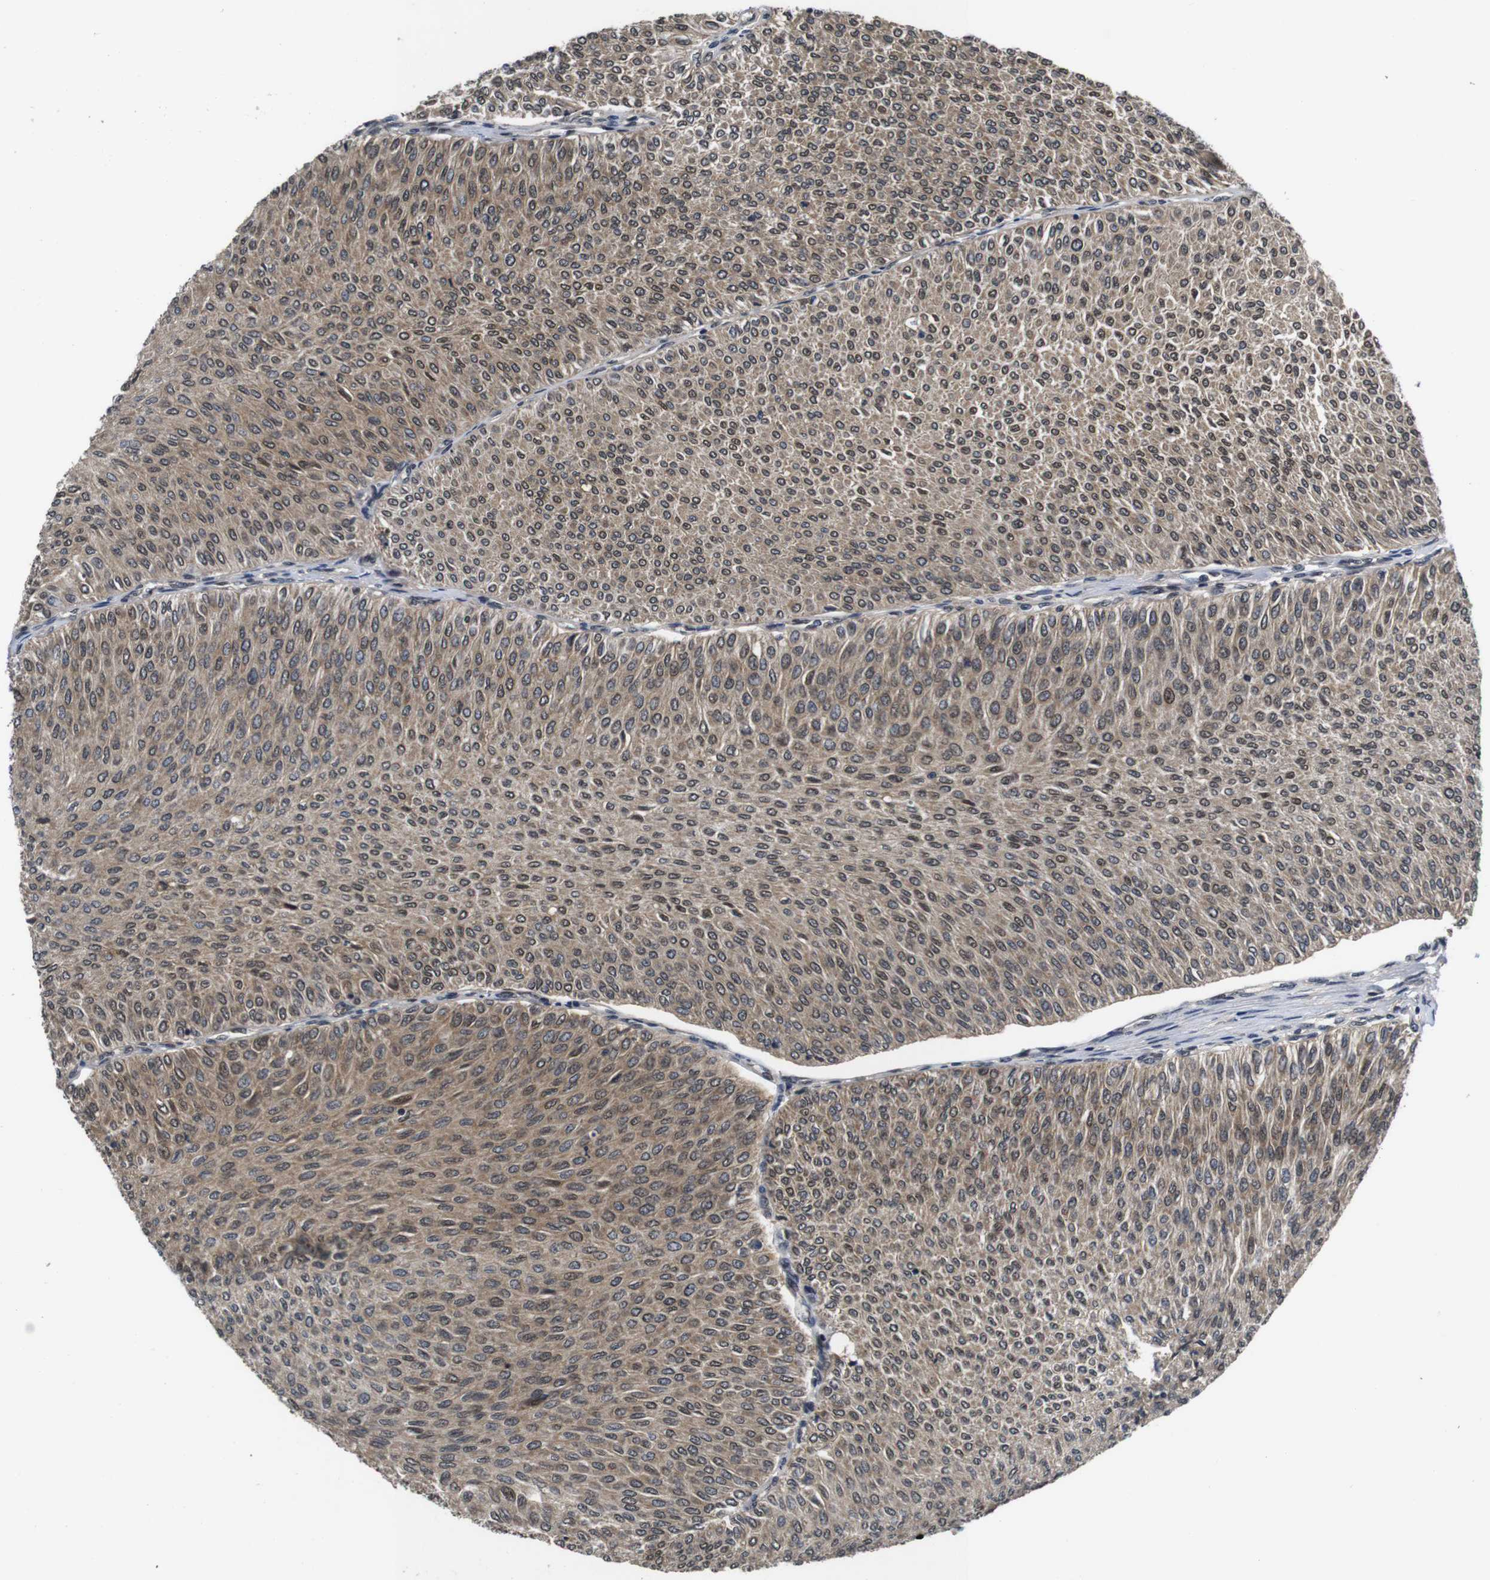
{"staining": {"intensity": "moderate", "quantity": ">75%", "location": "cytoplasmic/membranous,nuclear"}, "tissue": "urothelial cancer", "cell_type": "Tumor cells", "image_type": "cancer", "snomed": [{"axis": "morphology", "description": "Urothelial carcinoma, Low grade"}, {"axis": "topography", "description": "Urinary bladder"}], "caption": "Immunohistochemistry (IHC) staining of urothelial carcinoma (low-grade), which exhibits medium levels of moderate cytoplasmic/membranous and nuclear staining in approximately >75% of tumor cells indicating moderate cytoplasmic/membranous and nuclear protein expression. The staining was performed using DAB (brown) for protein detection and nuclei were counterstained in hematoxylin (blue).", "gene": "ZBTB46", "patient": {"sex": "male", "age": 78}}